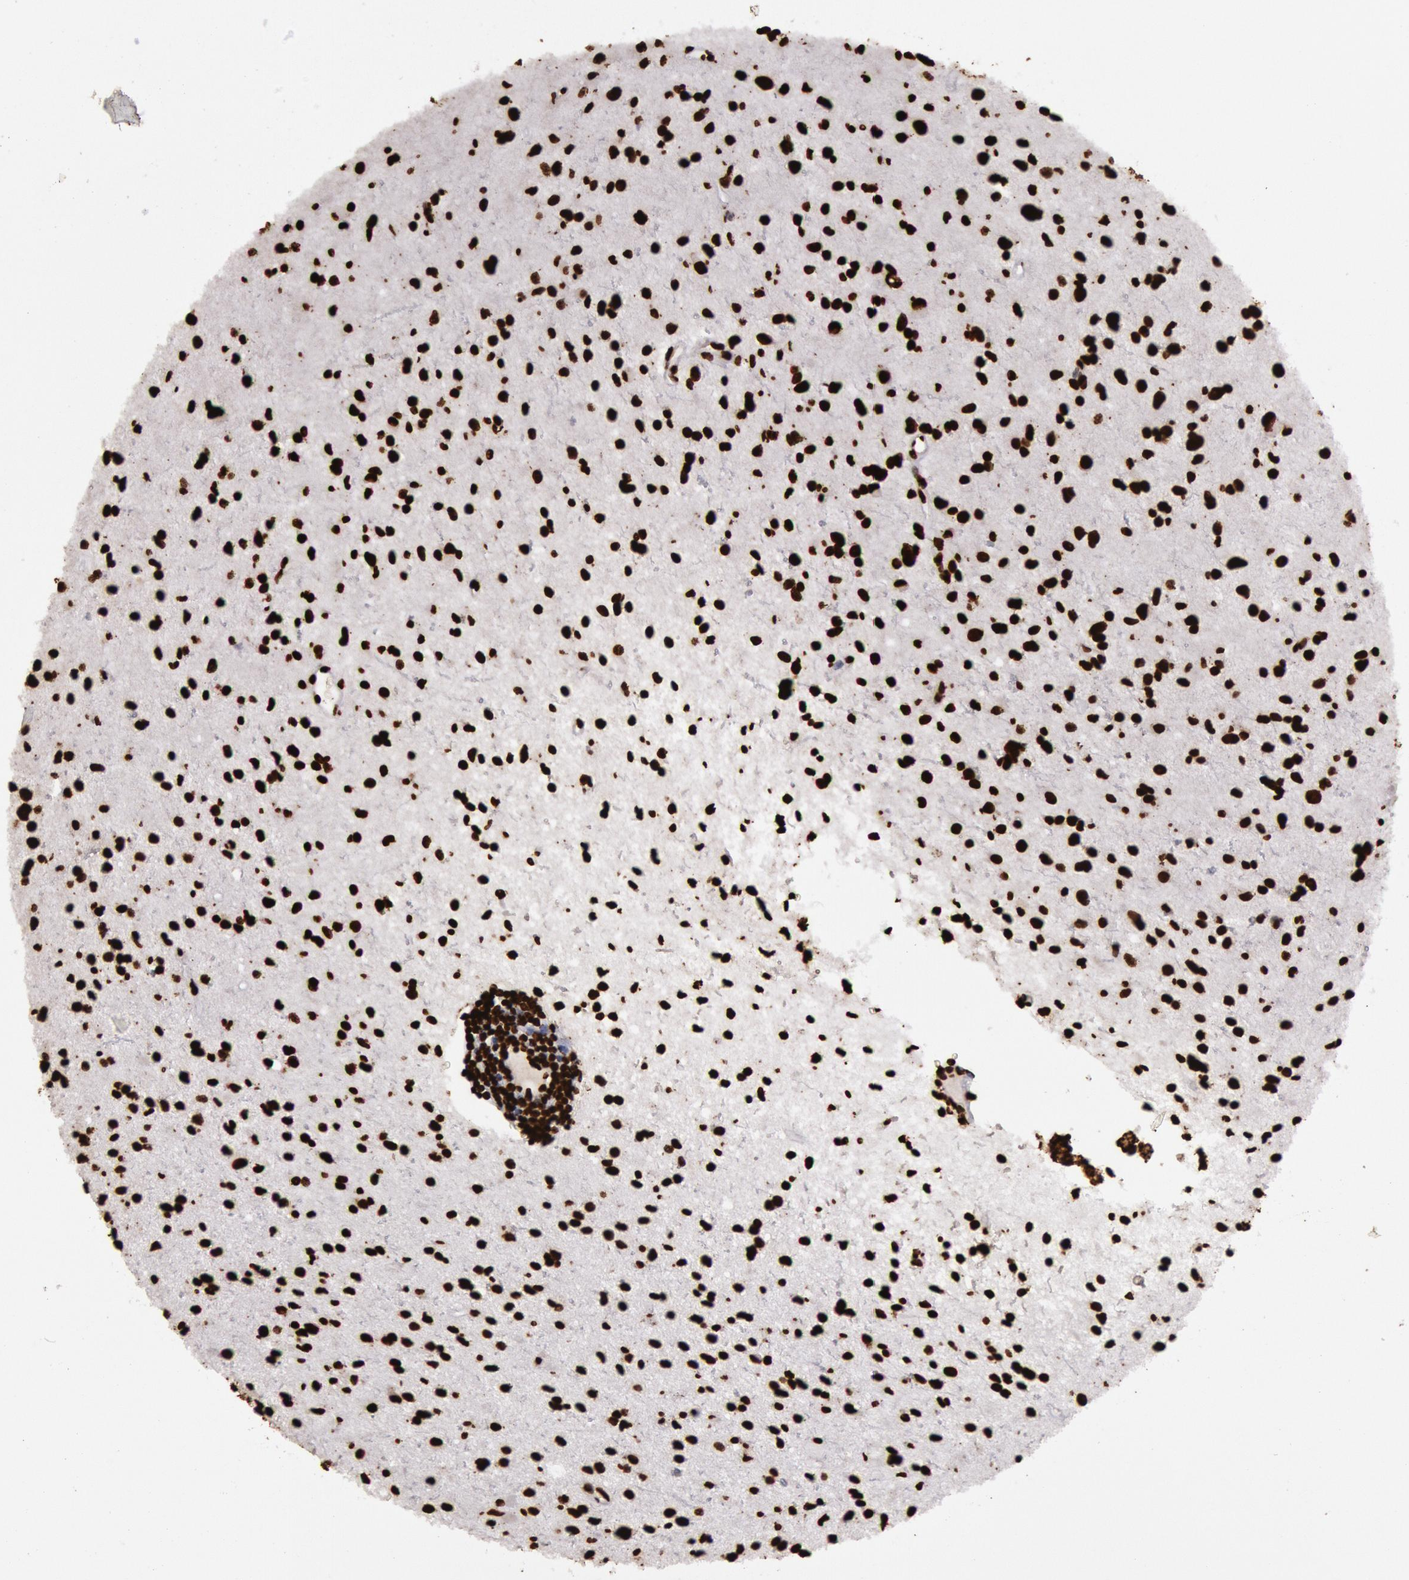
{"staining": {"intensity": "strong", "quantity": ">75%", "location": "nuclear"}, "tissue": "glioma", "cell_type": "Tumor cells", "image_type": "cancer", "snomed": [{"axis": "morphology", "description": "Glioma, malignant, Low grade"}, {"axis": "topography", "description": "Brain"}], "caption": "Tumor cells display high levels of strong nuclear expression in approximately >75% of cells in malignant glioma (low-grade).", "gene": "H3-4", "patient": {"sex": "female", "age": 46}}